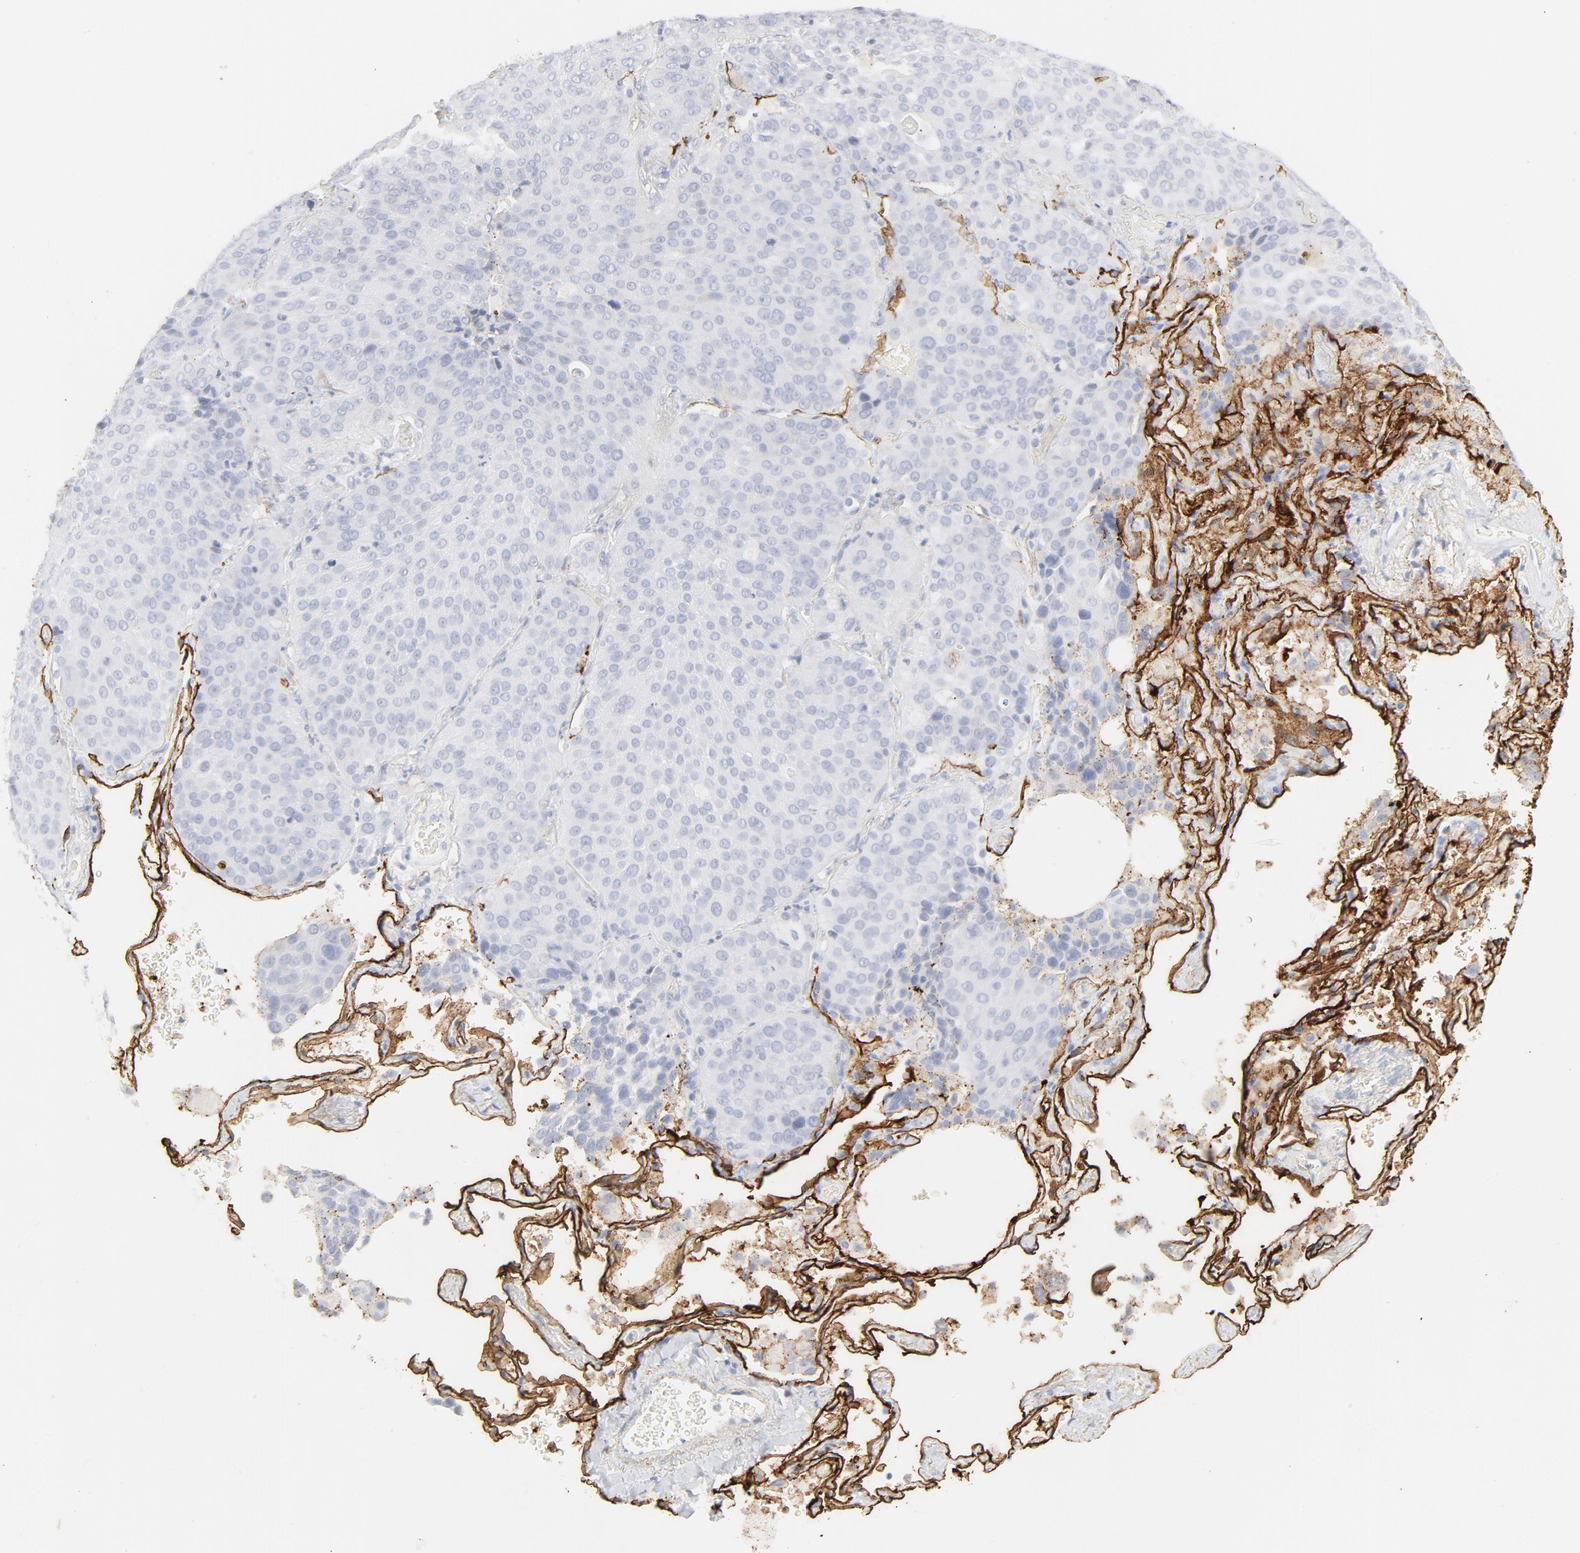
{"staining": {"intensity": "negative", "quantity": "none", "location": "none"}, "tissue": "lung cancer", "cell_type": "Tumor cells", "image_type": "cancer", "snomed": [{"axis": "morphology", "description": "Squamous cell carcinoma, NOS"}, {"axis": "topography", "description": "Lung"}], "caption": "A photomicrograph of human lung cancer is negative for staining in tumor cells.", "gene": "CCR7", "patient": {"sex": "male", "age": 54}}